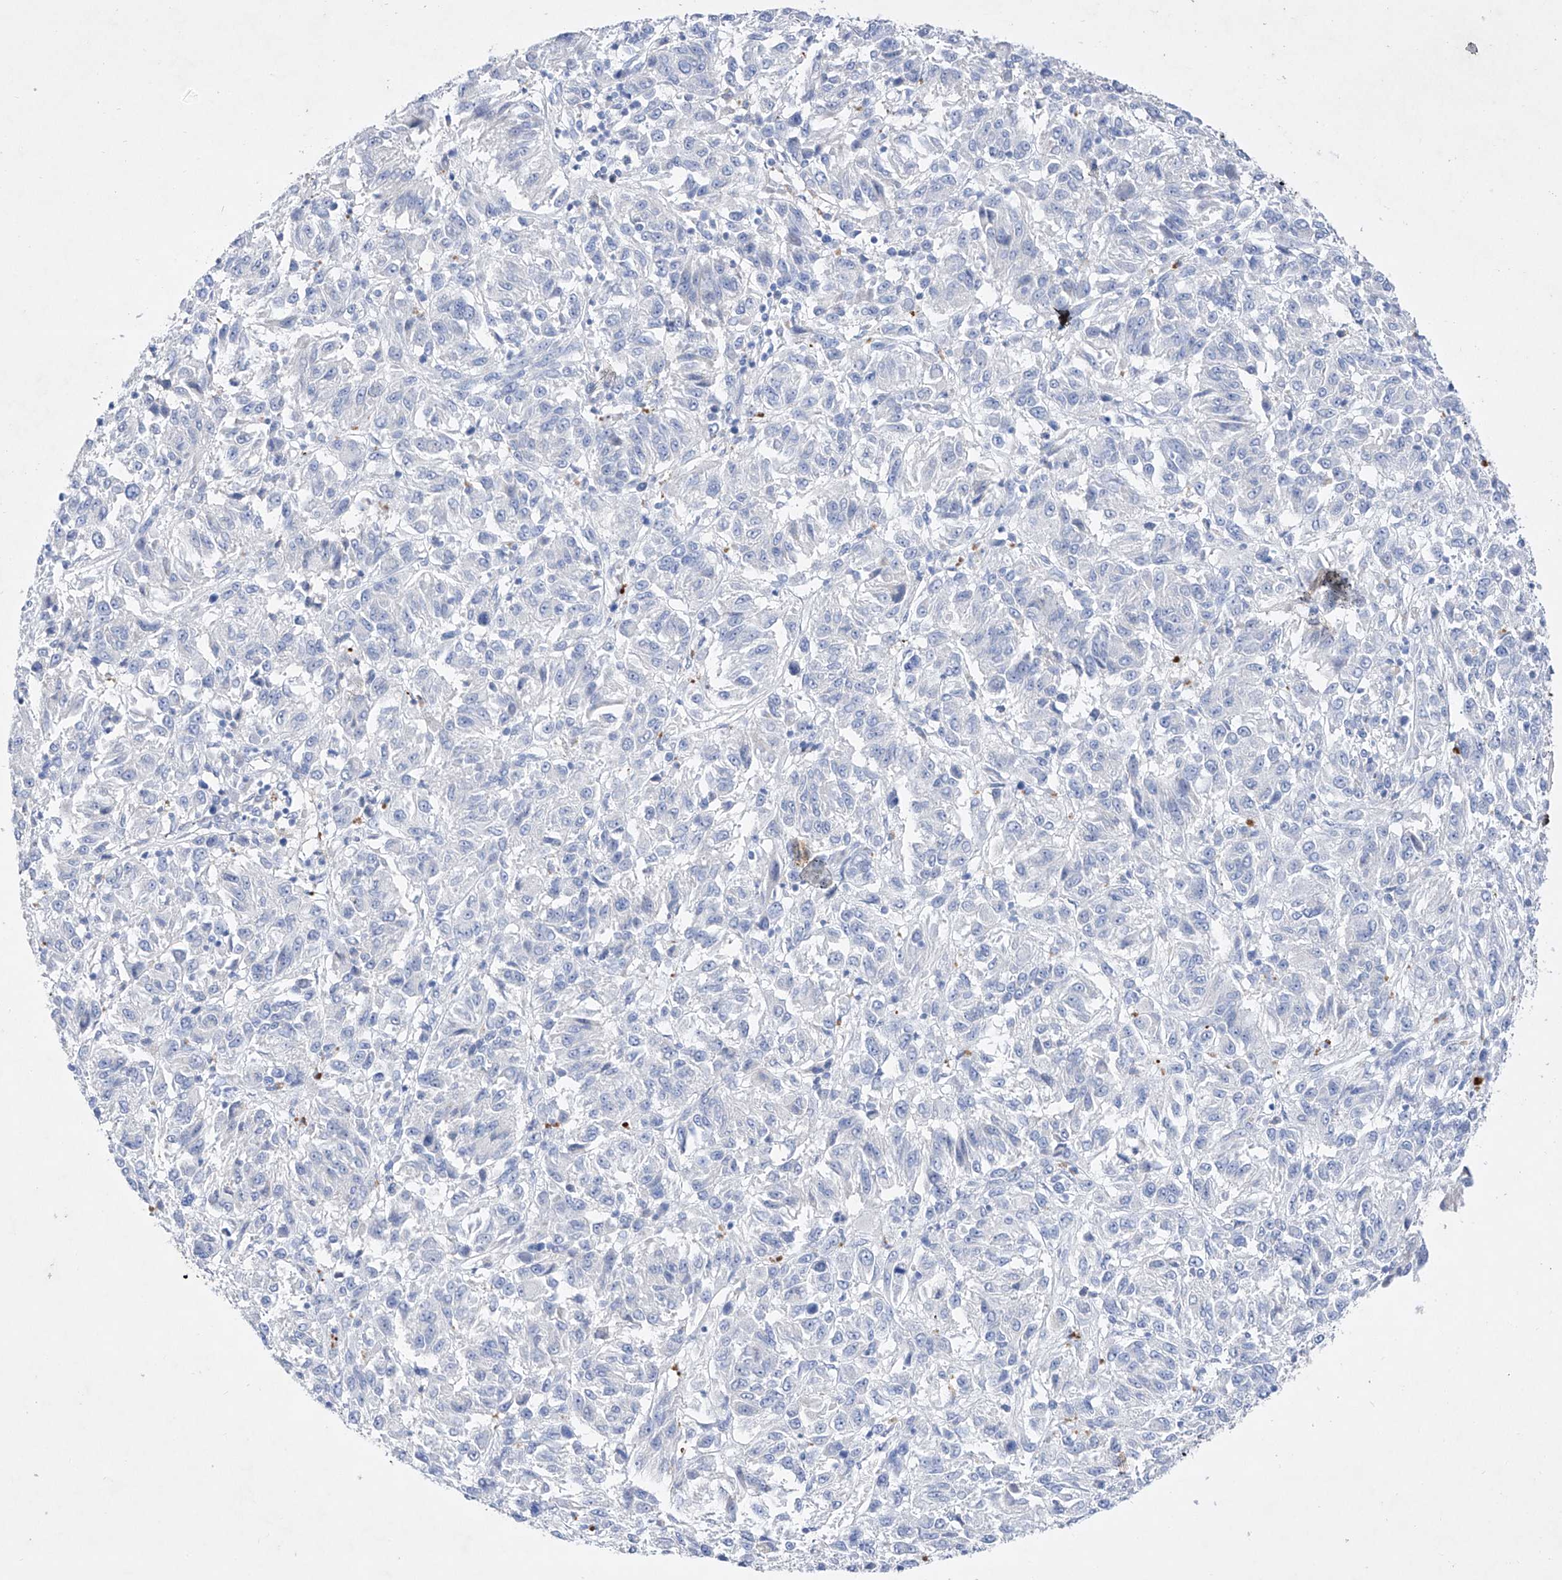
{"staining": {"intensity": "negative", "quantity": "none", "location": "none"}, "tissue": "melanoma", "cell_type": "Tumor cells", "image_type": "cancer", "snomed": [{"axis": "morphology", "description": "Malignant melanoma, Metastatic site"}, {"axis": "topography", "description": "Lung"}], "caption": "Tumor cells show no significant expression in melanoma.", "gene": "TM7SF2", "patient": {"sex": "male", "age": 64}}